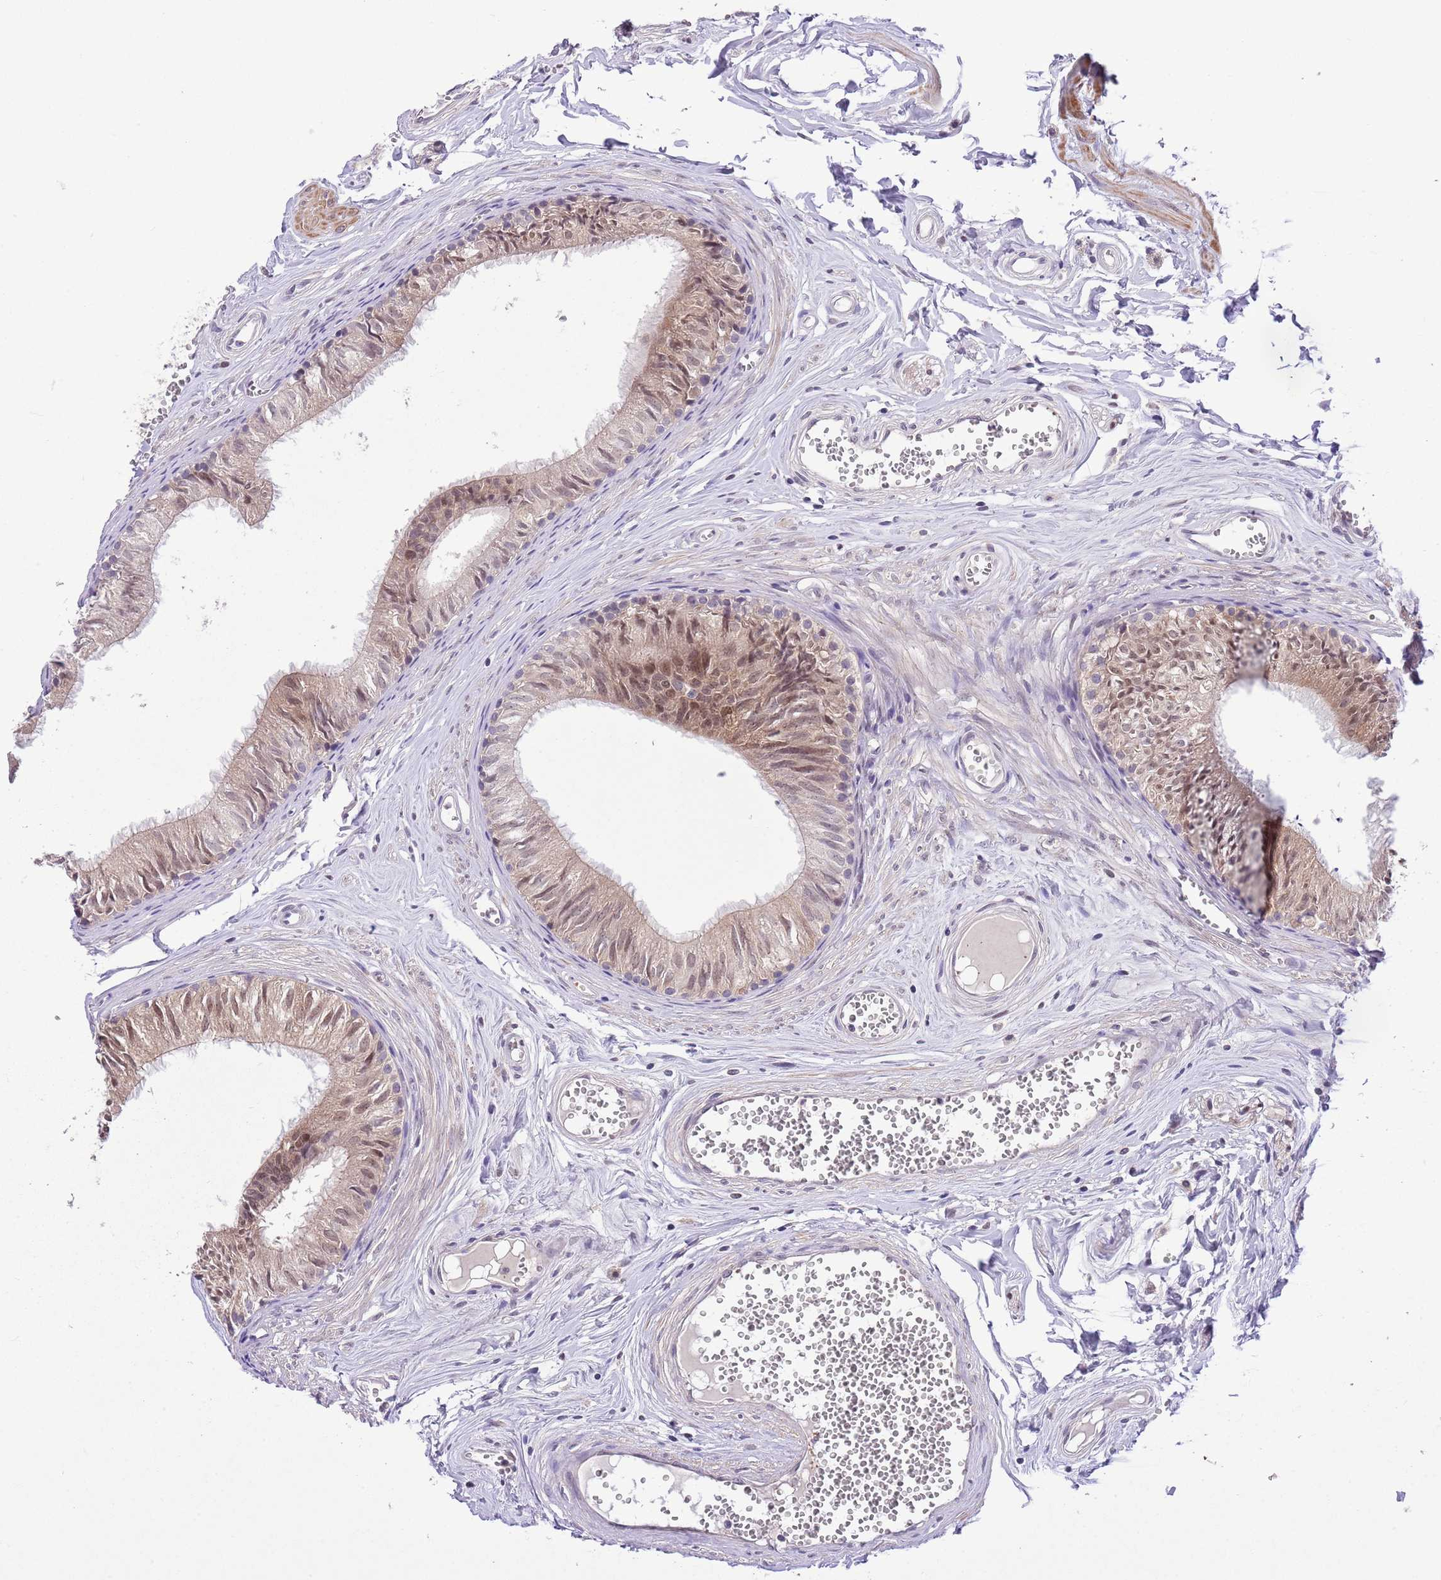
{"staining": {"intensity": "weak", "quantity": ">75%", "location": "cytoplasmic/membranous,nuclear"}, "tissue": "epididymis", "cell_type": "Glandular cells", "image_type": "normal", "snomed": [{"axis": "morphology", "description": "Normal tissue, NOS"}, {"axis": "topography", "description": "Epididymis"}], "caption": "A micrograph of human epididymis stained for a protein shows weak cytoplasmic/membranous,nuclear brown staining in glandular cells. (DAB IHC with brightfield microscopy, high magnification).", "gene": "GALK2", "patient": {"sex": "male", "age": 36}}